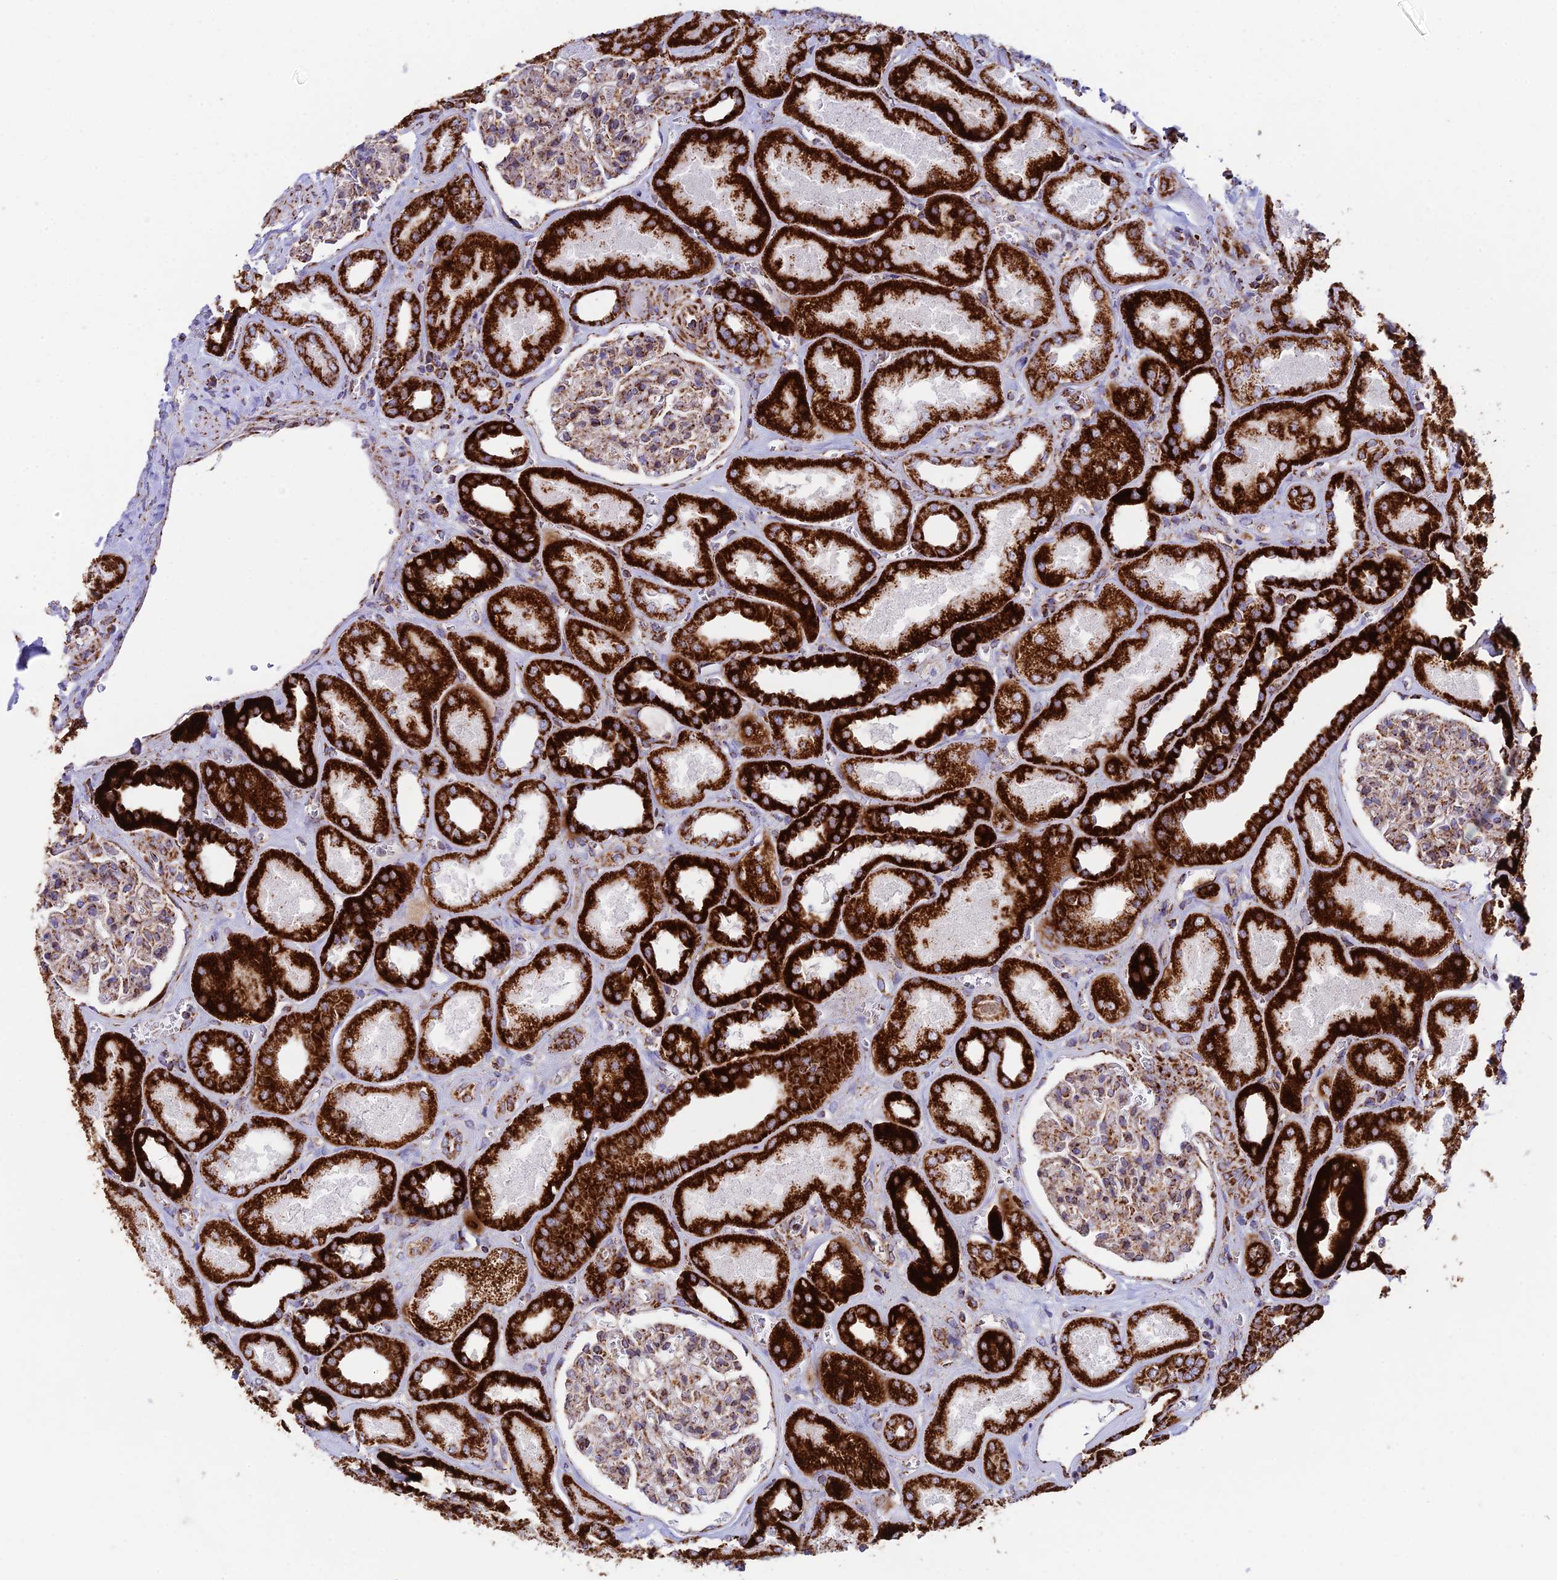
{"staining": {"intensity": "moderate", "quantity": "25%-75%", "location": "cytoplasmic/membranous"}, "tissue": "kidney", "cell_type": "Cells in glomeruli", "image_type": "normal", "snomed": [{"axis": "morphology", "description": "Normal tissue, NOS"}, {"axis": "morphology", "description": "Adenocarcinoma, NOS"}, {"axis": "topography", "description": "Kidney"}], "caption": "Protein analysis of unremarkable kidney demonstrates moderate cytoplasmic/membranous expression in approximately 25%-75% of cells in glomeruli.", "gene": "CHCHD3", "patient": {"sex": "female", "age": 68}}